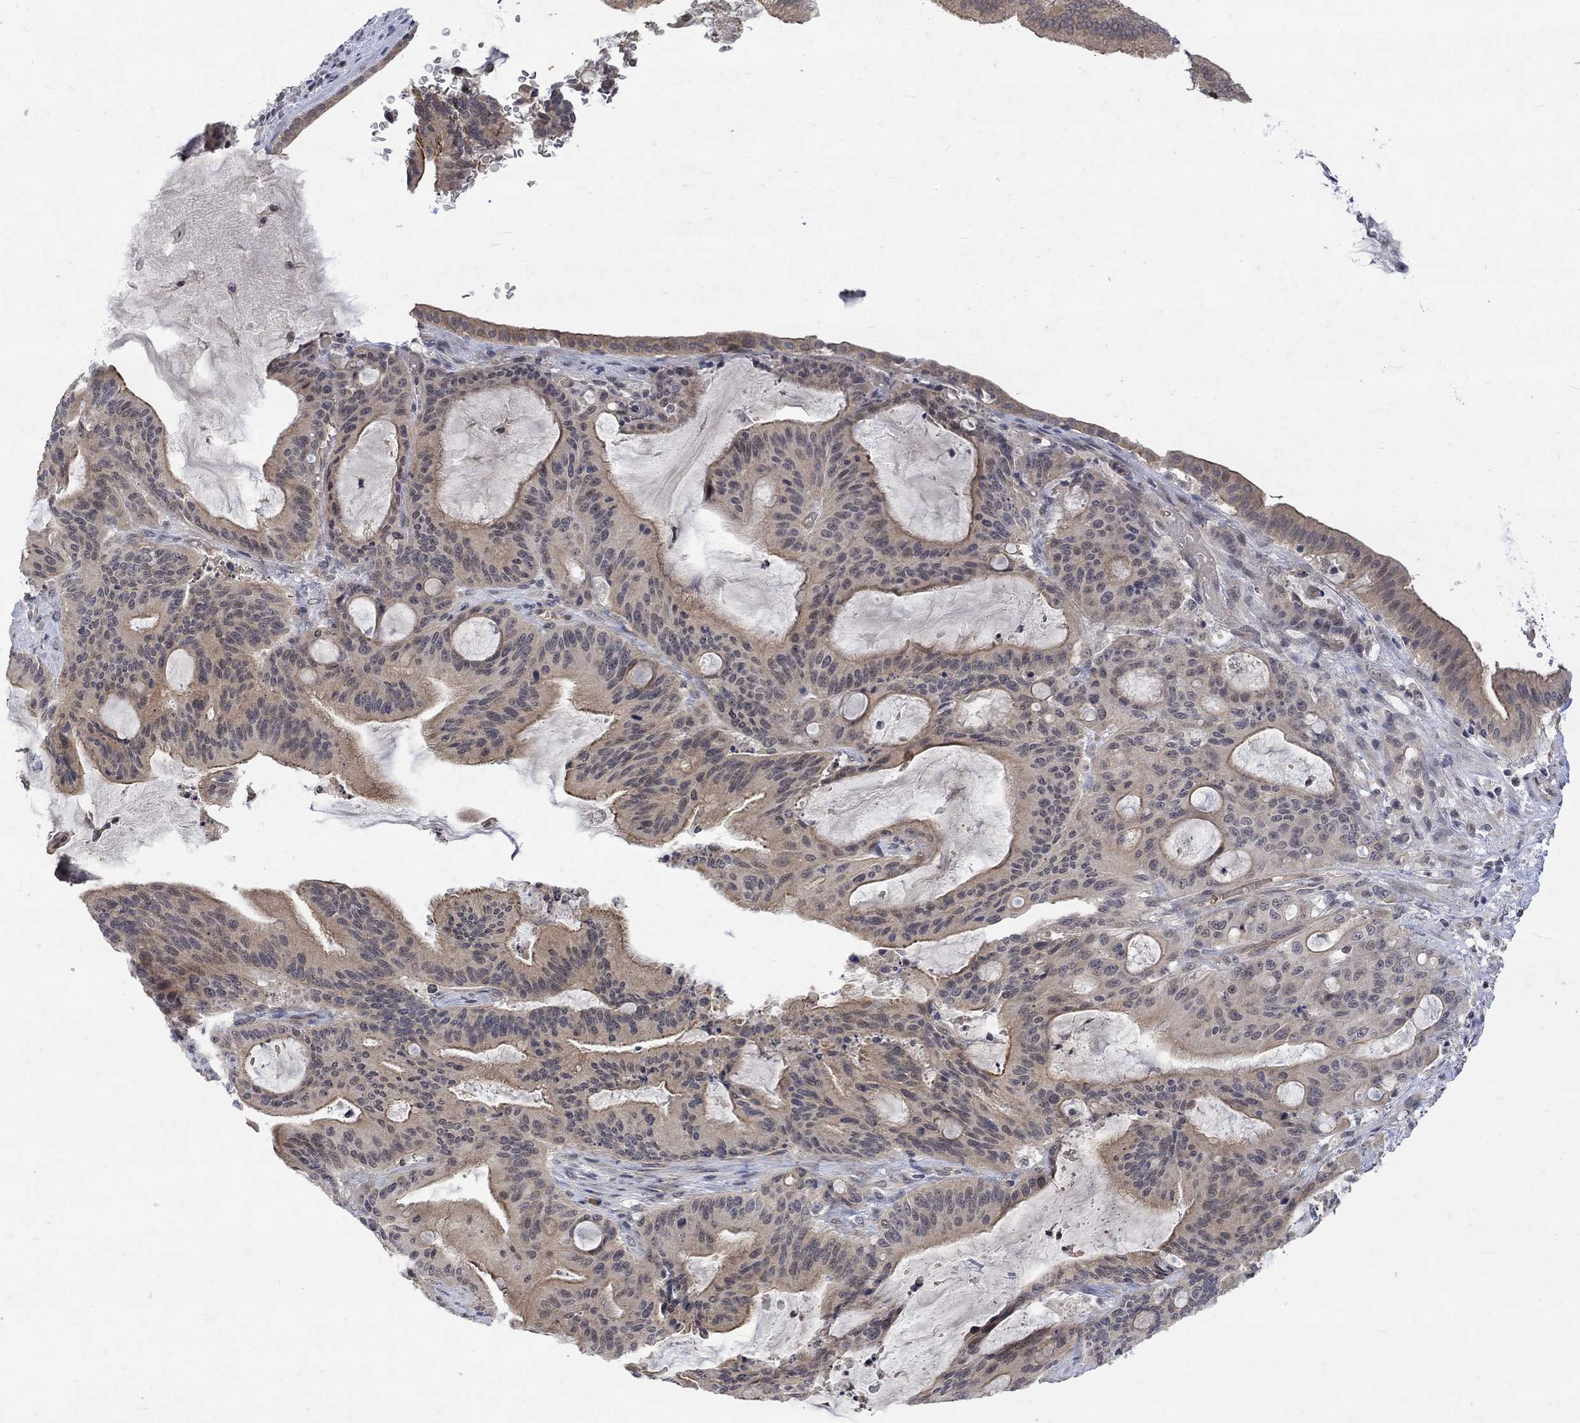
{"staining": {"intensity": "weak", "quantity": "25%-75%", "location": "cytoplasmic/membranous"}, "tissue": "liver cancer", "cell_type": "Tumor cells", "image_type": "cancer", "snomed": [{"axis": "morphology", "description": "Cholangiocarcinoma"}, {"axis": "topography", "description": "Liver"}], "caption": "Brown immunohistochemical staining in human liver cholangiocarcinoma reveals weak cytoplasmic/membranous expression in about 25%-75% of tumor cells. Nuclei are stained in blue.", "gene": "GRIN2D", "patient": {"sex": "female", "age": 73}}